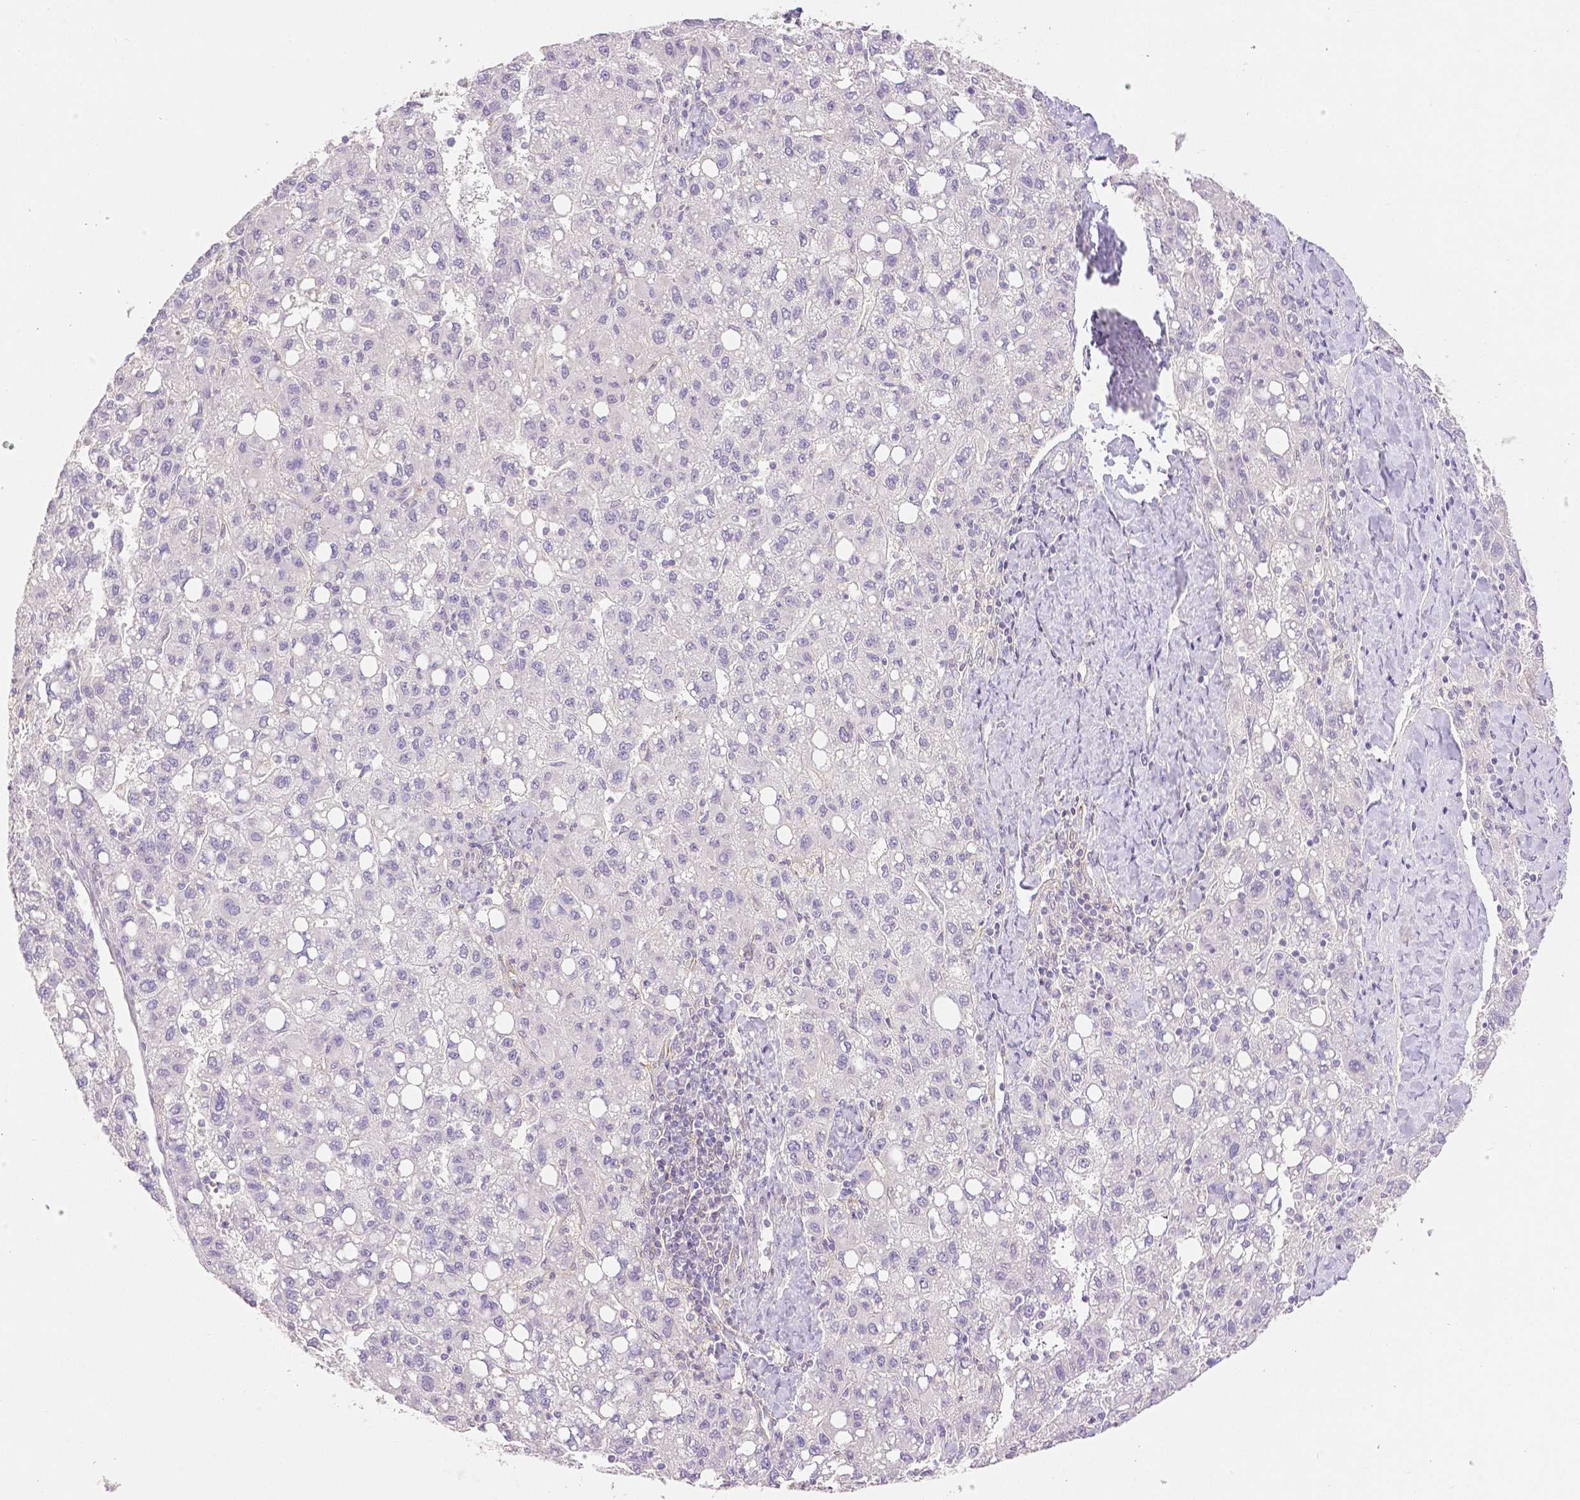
{"staining": {"intensity": "negative", "quantity": "none", "location": "none"}, "tissue": "liver cancer", "cell_type": "Tumor cells", "image_type": "cancer", "snomed": [{"axis": "morphology", "description": "Carcinoma, Hepatocellular, NOS"}, {"axis": "topography", "description": "Liver"}], "caption": "Tumor cells show no significant staining in hepatocellular carcinoma (liver).", "gene": "THY1", "patient": {"sex": "female", "age": 82}}